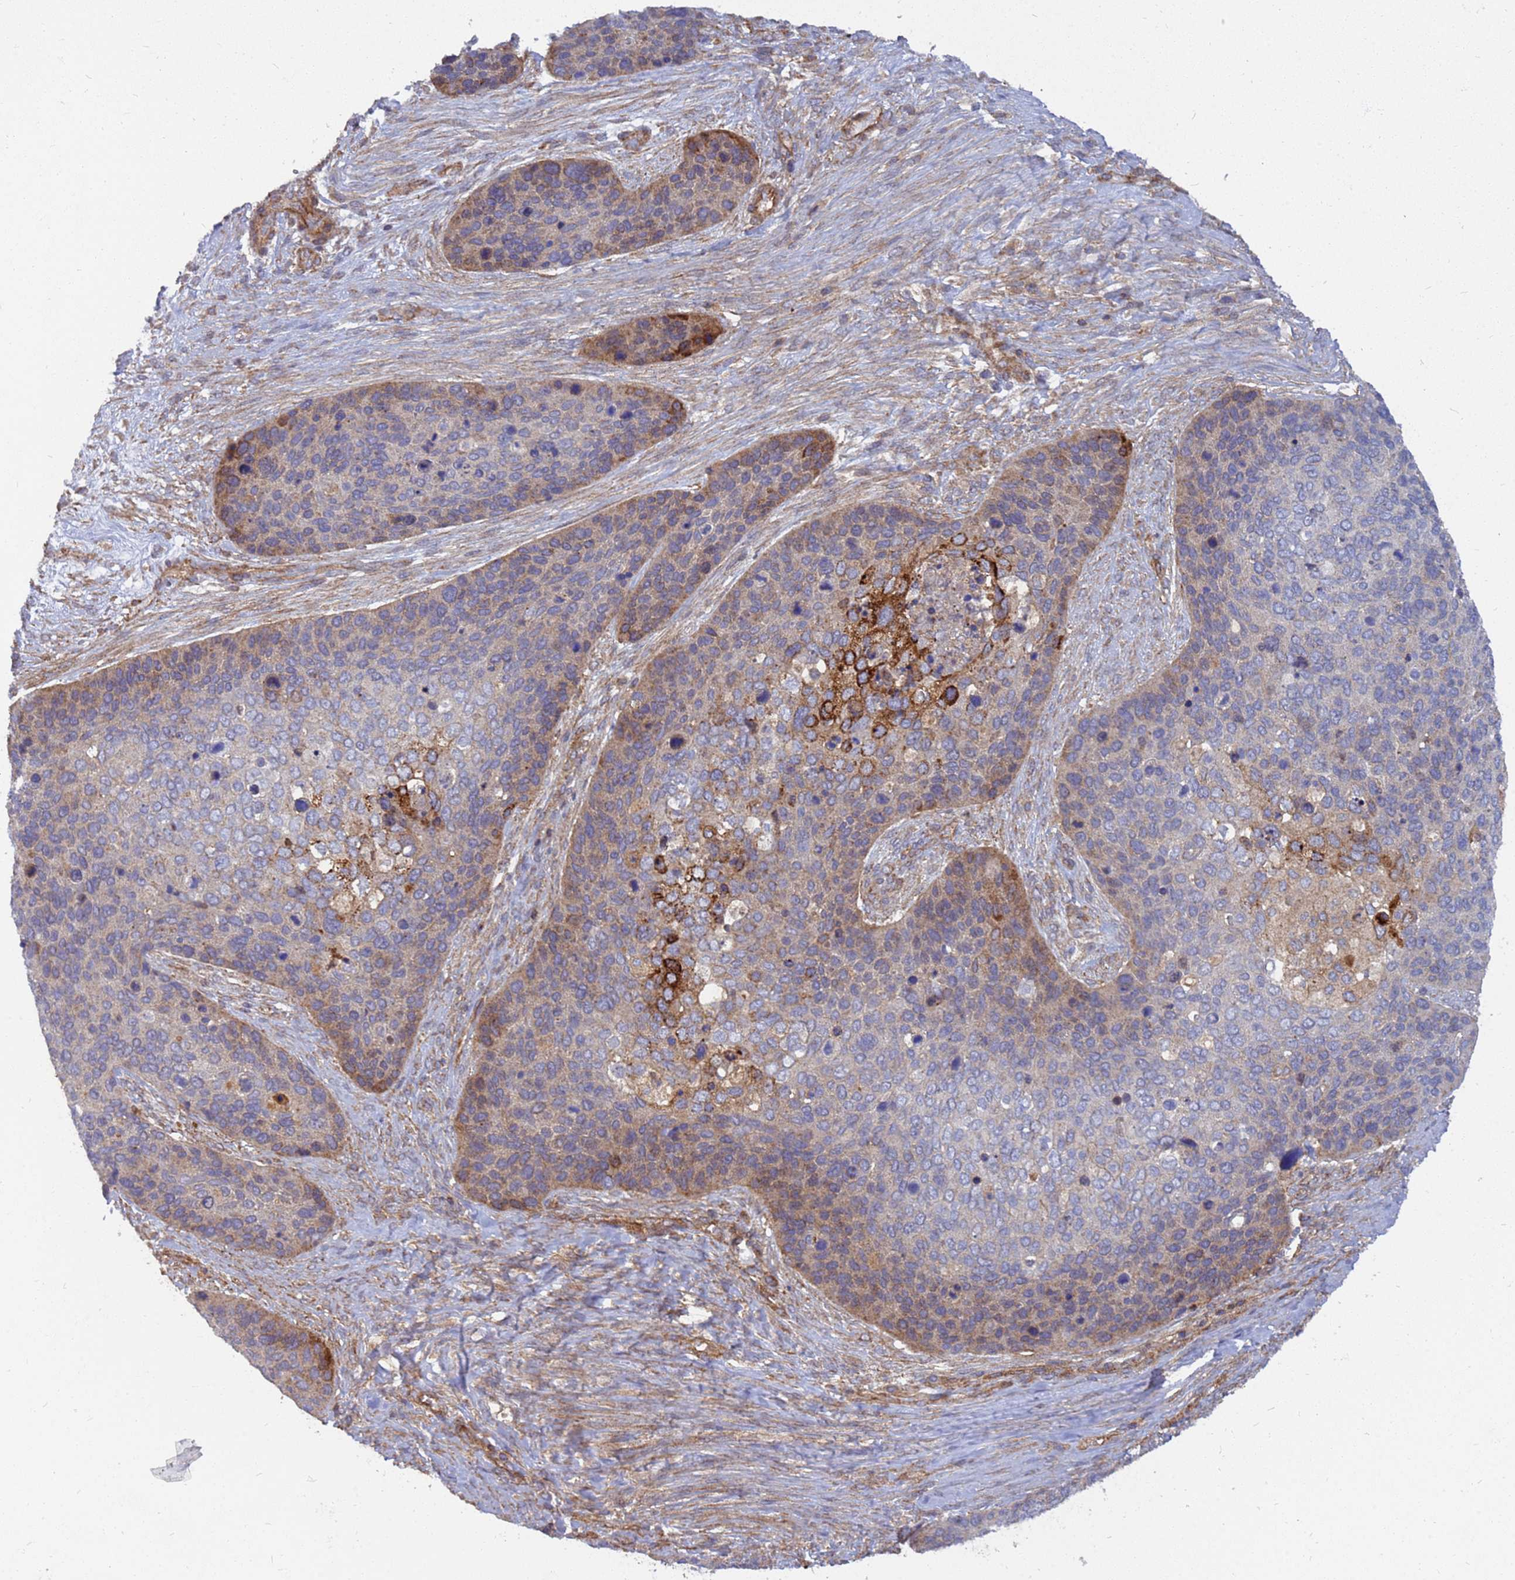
{"staining": {"intensity": "strong", "quantity": "<25%", "location": "cytoplasmic/membranous"}, "tissue": "skin cancer", "cell_type": "Tumor cells", "image_type": "cancer", "snomed": [{"axis": "morphology", "description": "Basal cell carcinoma"}, {"axis": "topography", "description": "Skin"}], "caption": "The photomicrograph displays a brown stain indicating the presence of a protein in the cytoplasmic/membranous of tumor cells in skin cancer. Using DAB (brown) and hematoxylin (blue) stains, captured at high magnification using brightfield microscopy.", "gene": "CDC34", "patient": {"sex": "female", "age": 74}}